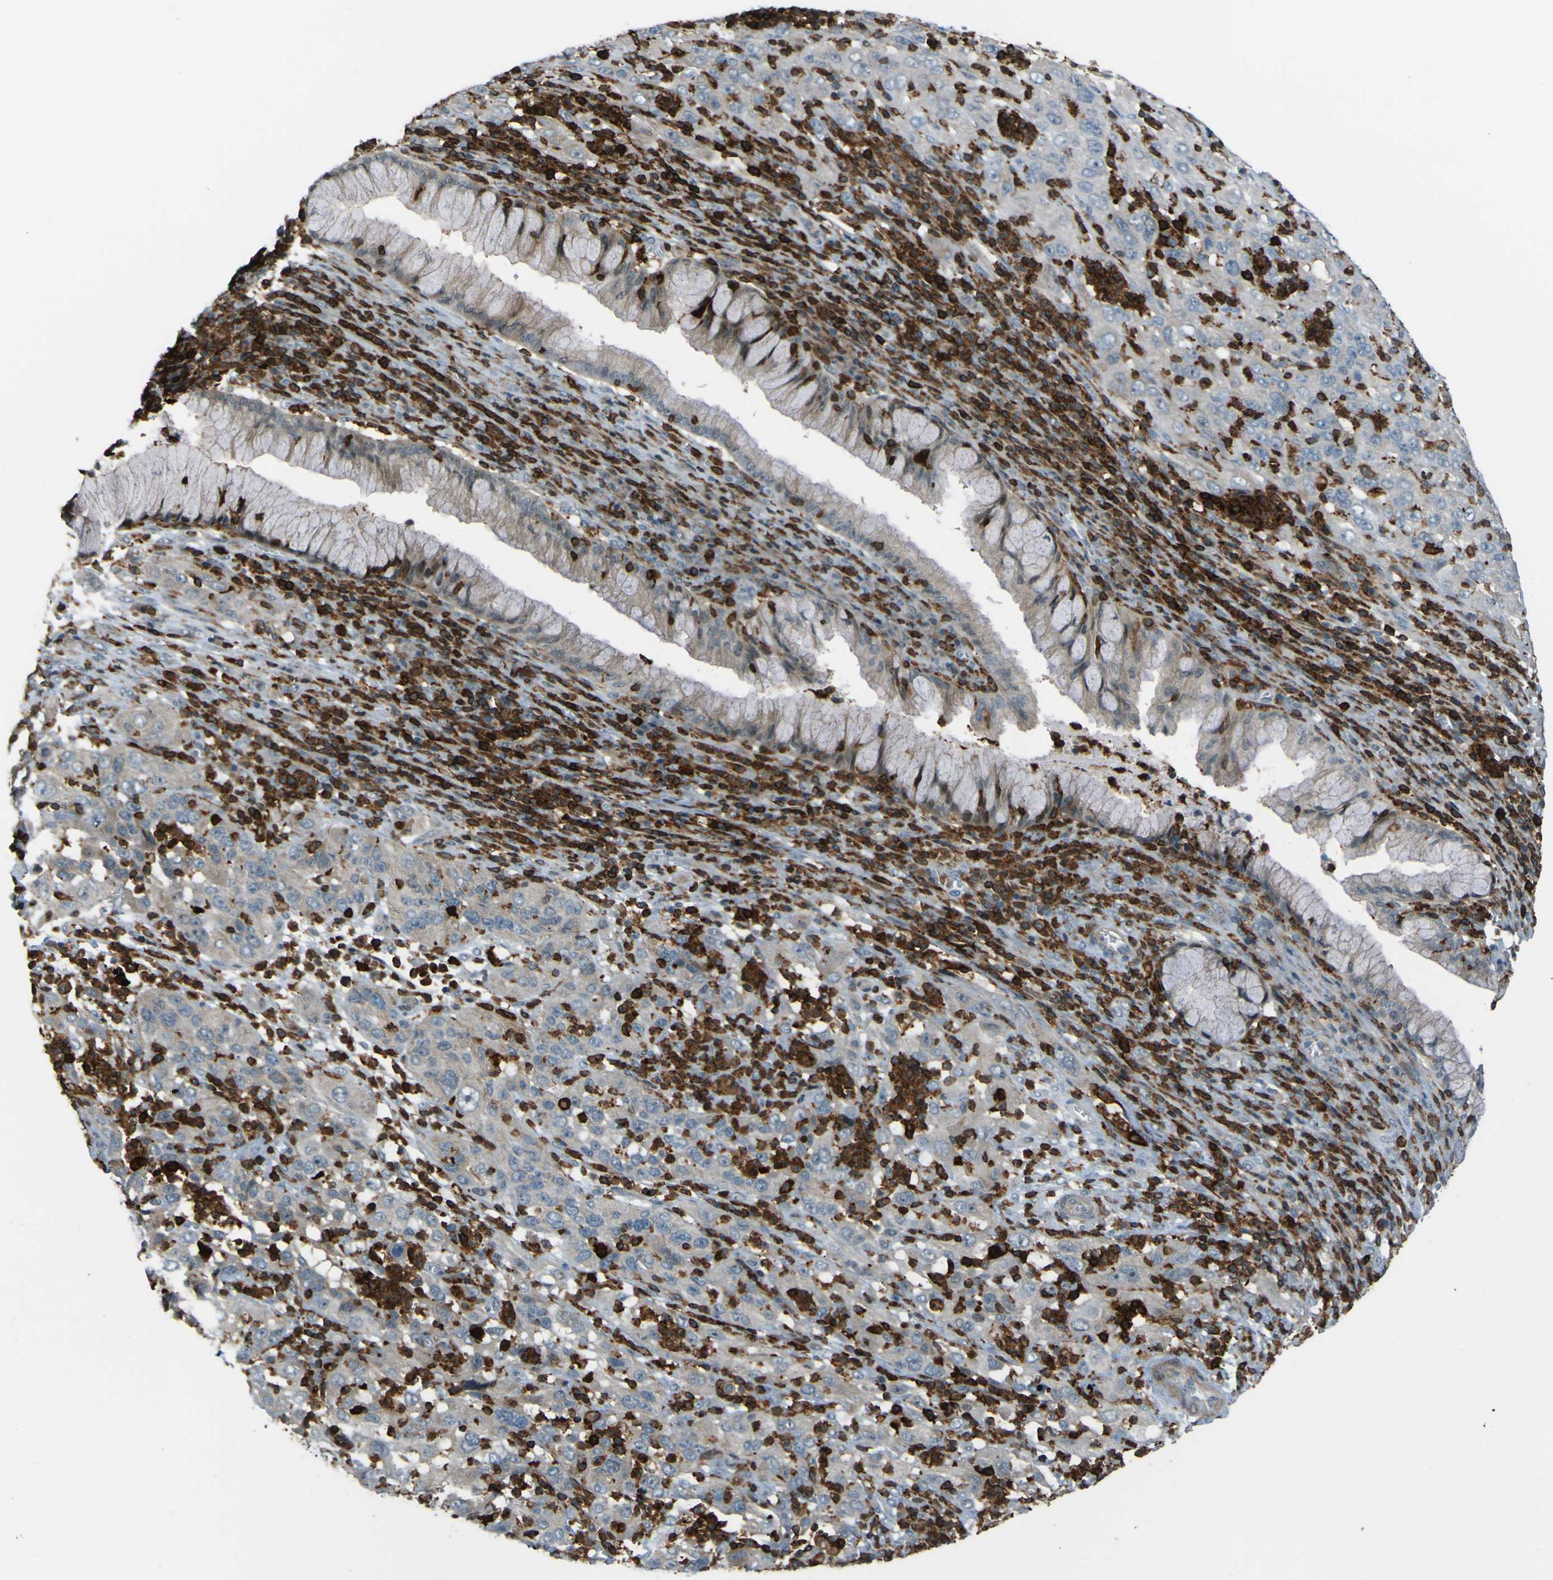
{"staining": {"intensity": "weak", "quantity": "<25%", "location": "cytoplasmic/membranous"}, "tissue": "cervical cancer", "cell_type": "Tumor cells", "image_type": "cancer", "snomed": [{"axis": "morphology", "description": "Squamous cell carcinoma, NOS"}, {"axis": "topography", "description": "Cervix"}], "caption": "Tumor cells show no significant staining in cervical squamous cell carcinoma.", "gene": "PCDHB5", "patient": {"sex": "female", "age": 32}}